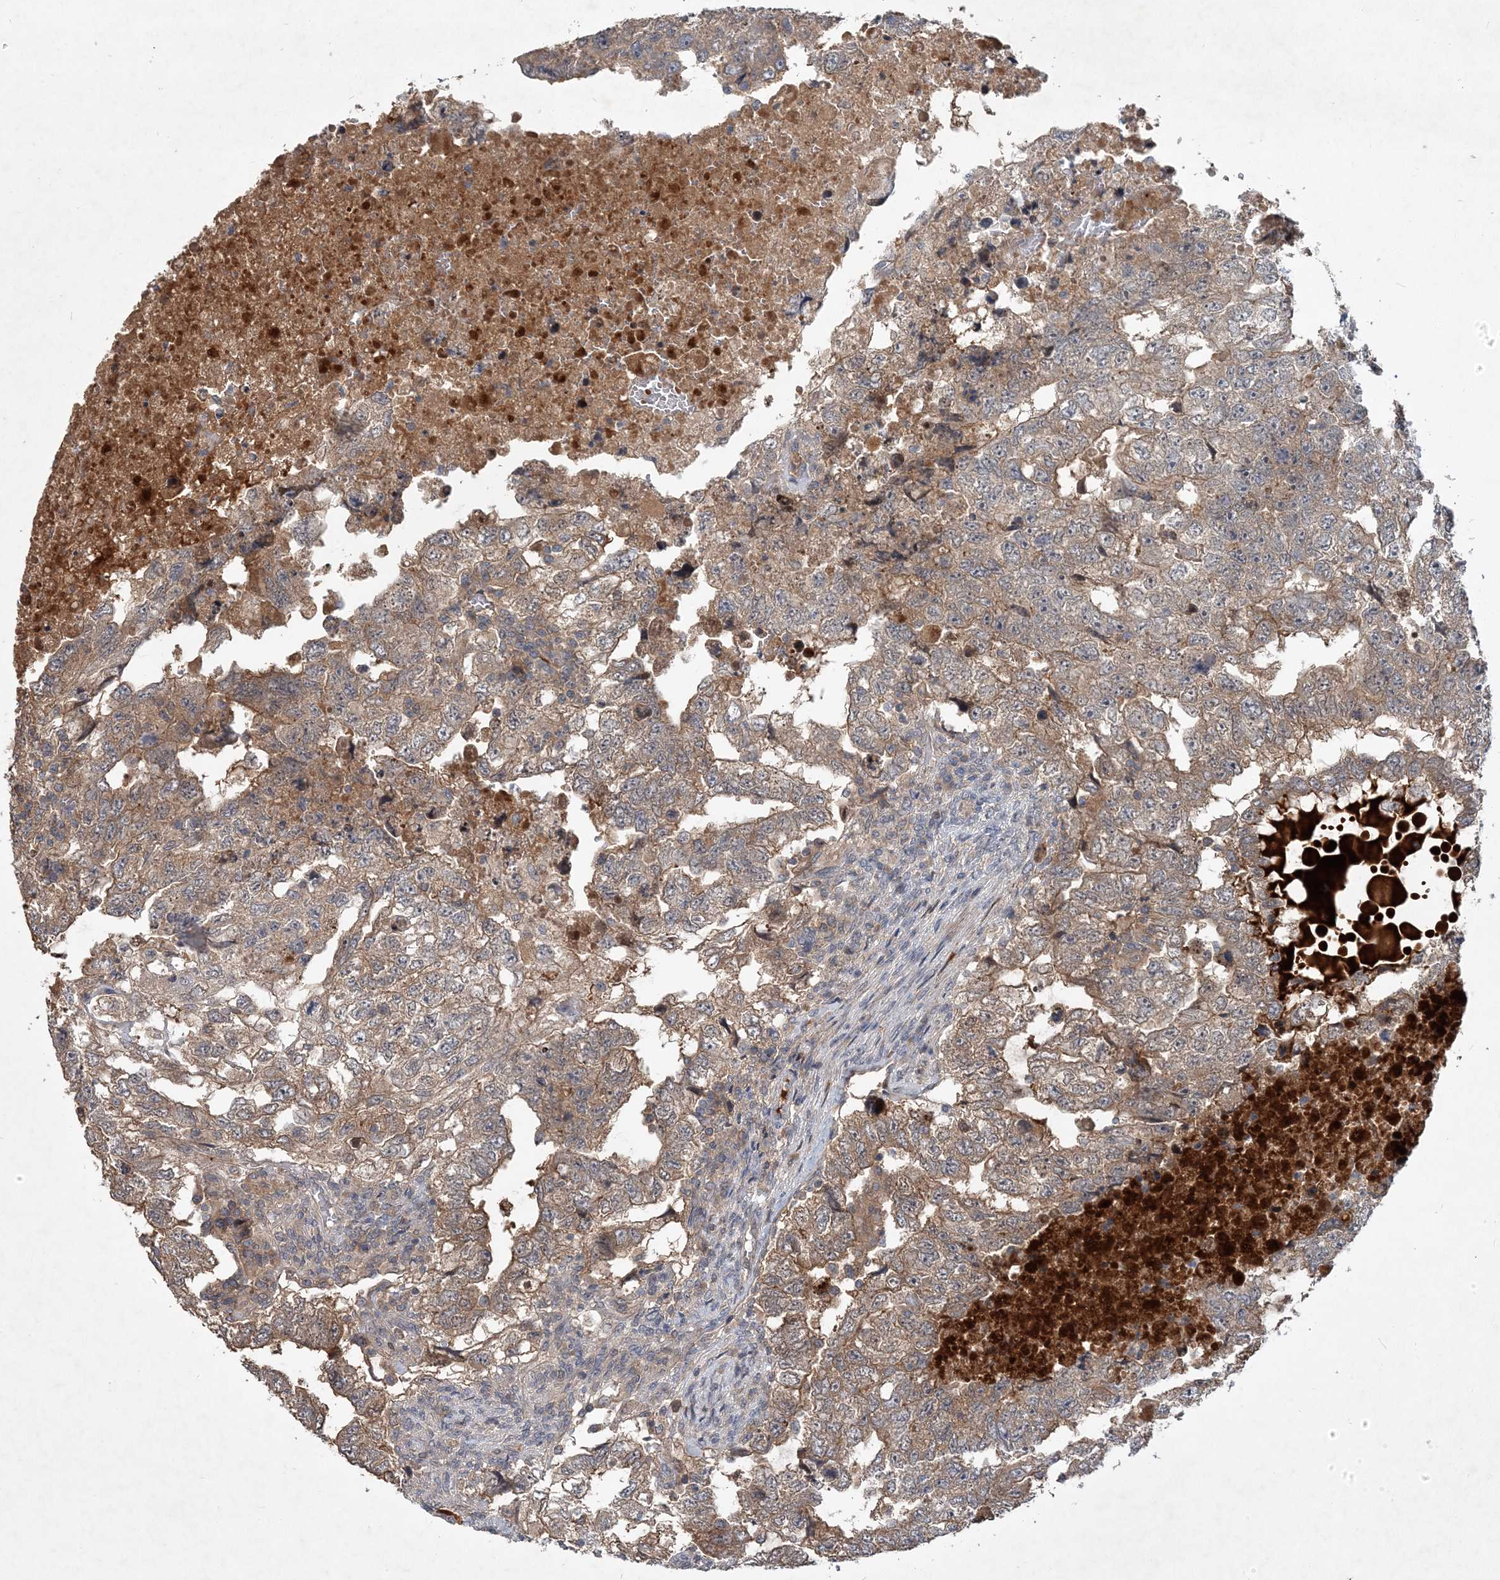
{"staining": {"intensity": "weak", "quantity": ">75%", "location": "cytoplasmic/membranous"}, "tissue": "testis cancer", "cell_type": "Tumor cells", "image_type": "cancer", "snomed": [{"axis": "morphology", "description": "Carcinoma, Embryonal, NOS"}, {"axis": "topography", "description": "Testis"}], "caption": "Weak cytoplasmic/membranous protein expression is seen in approximately >75% of tumor cells in embryonal carcinoma (testis).", "gene": "RNF25", "patient": {"sex": "male", "age": 36}}